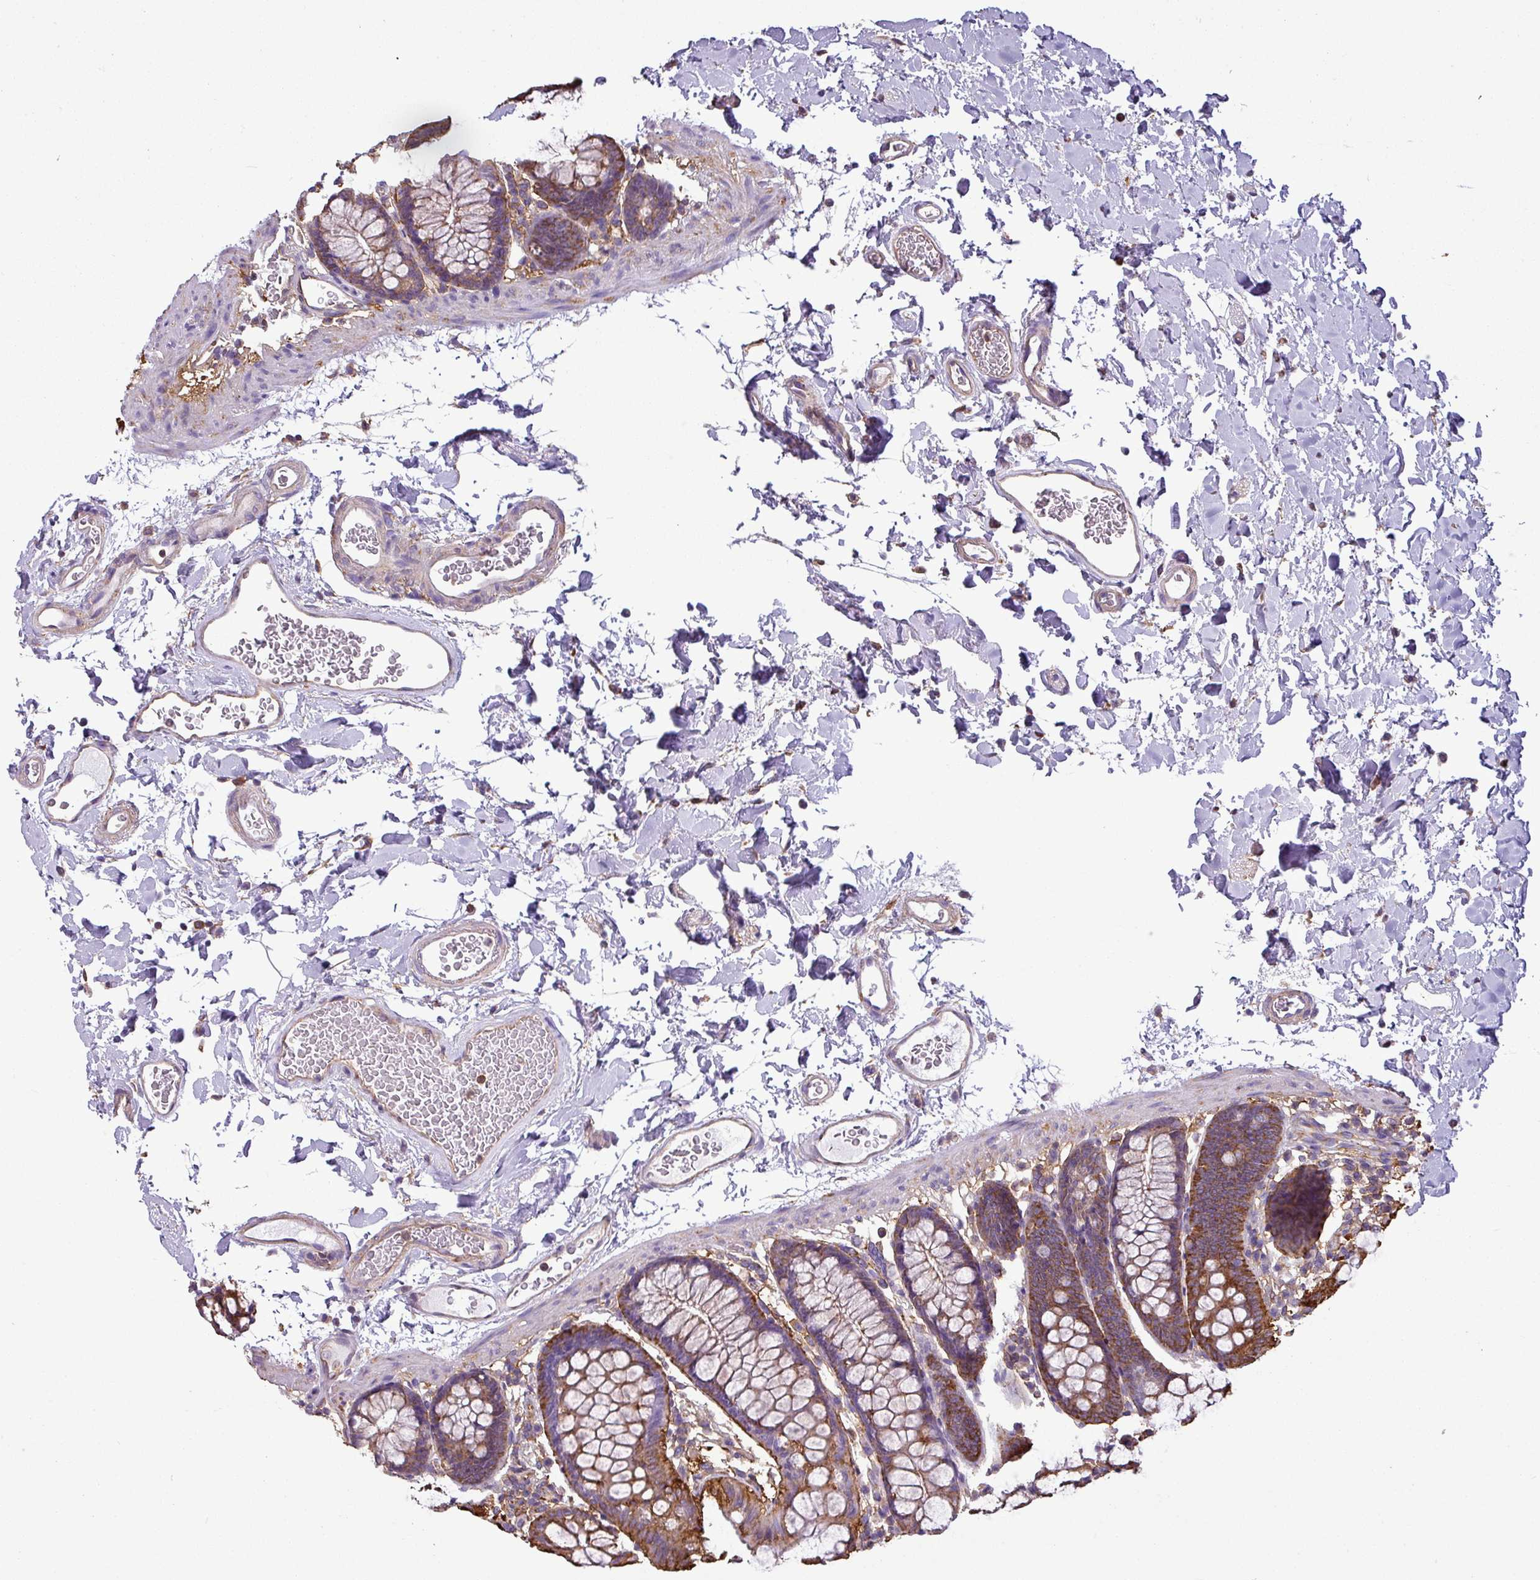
{"staining": {"intensity": "weak", "quantity": "25%-75%", "location": "cytoplasmic/membranous"}, "tissue": "colon", "cell_type": "Endothelial cells", "image_type": "normal", "snomed": [{"axis": "morphology", "description": "Normal tissue, NOS"}, {"axis": "topography", "description": "Colon"}], "caption": "Protein expression by IHC reveals weak cytoplasmic/membranous positivity in approximately 25%-75% of endothelial cells in unremarkable colon.", "gene": "XNDC1N", "patient": {"sex": "male", "age": 75}}